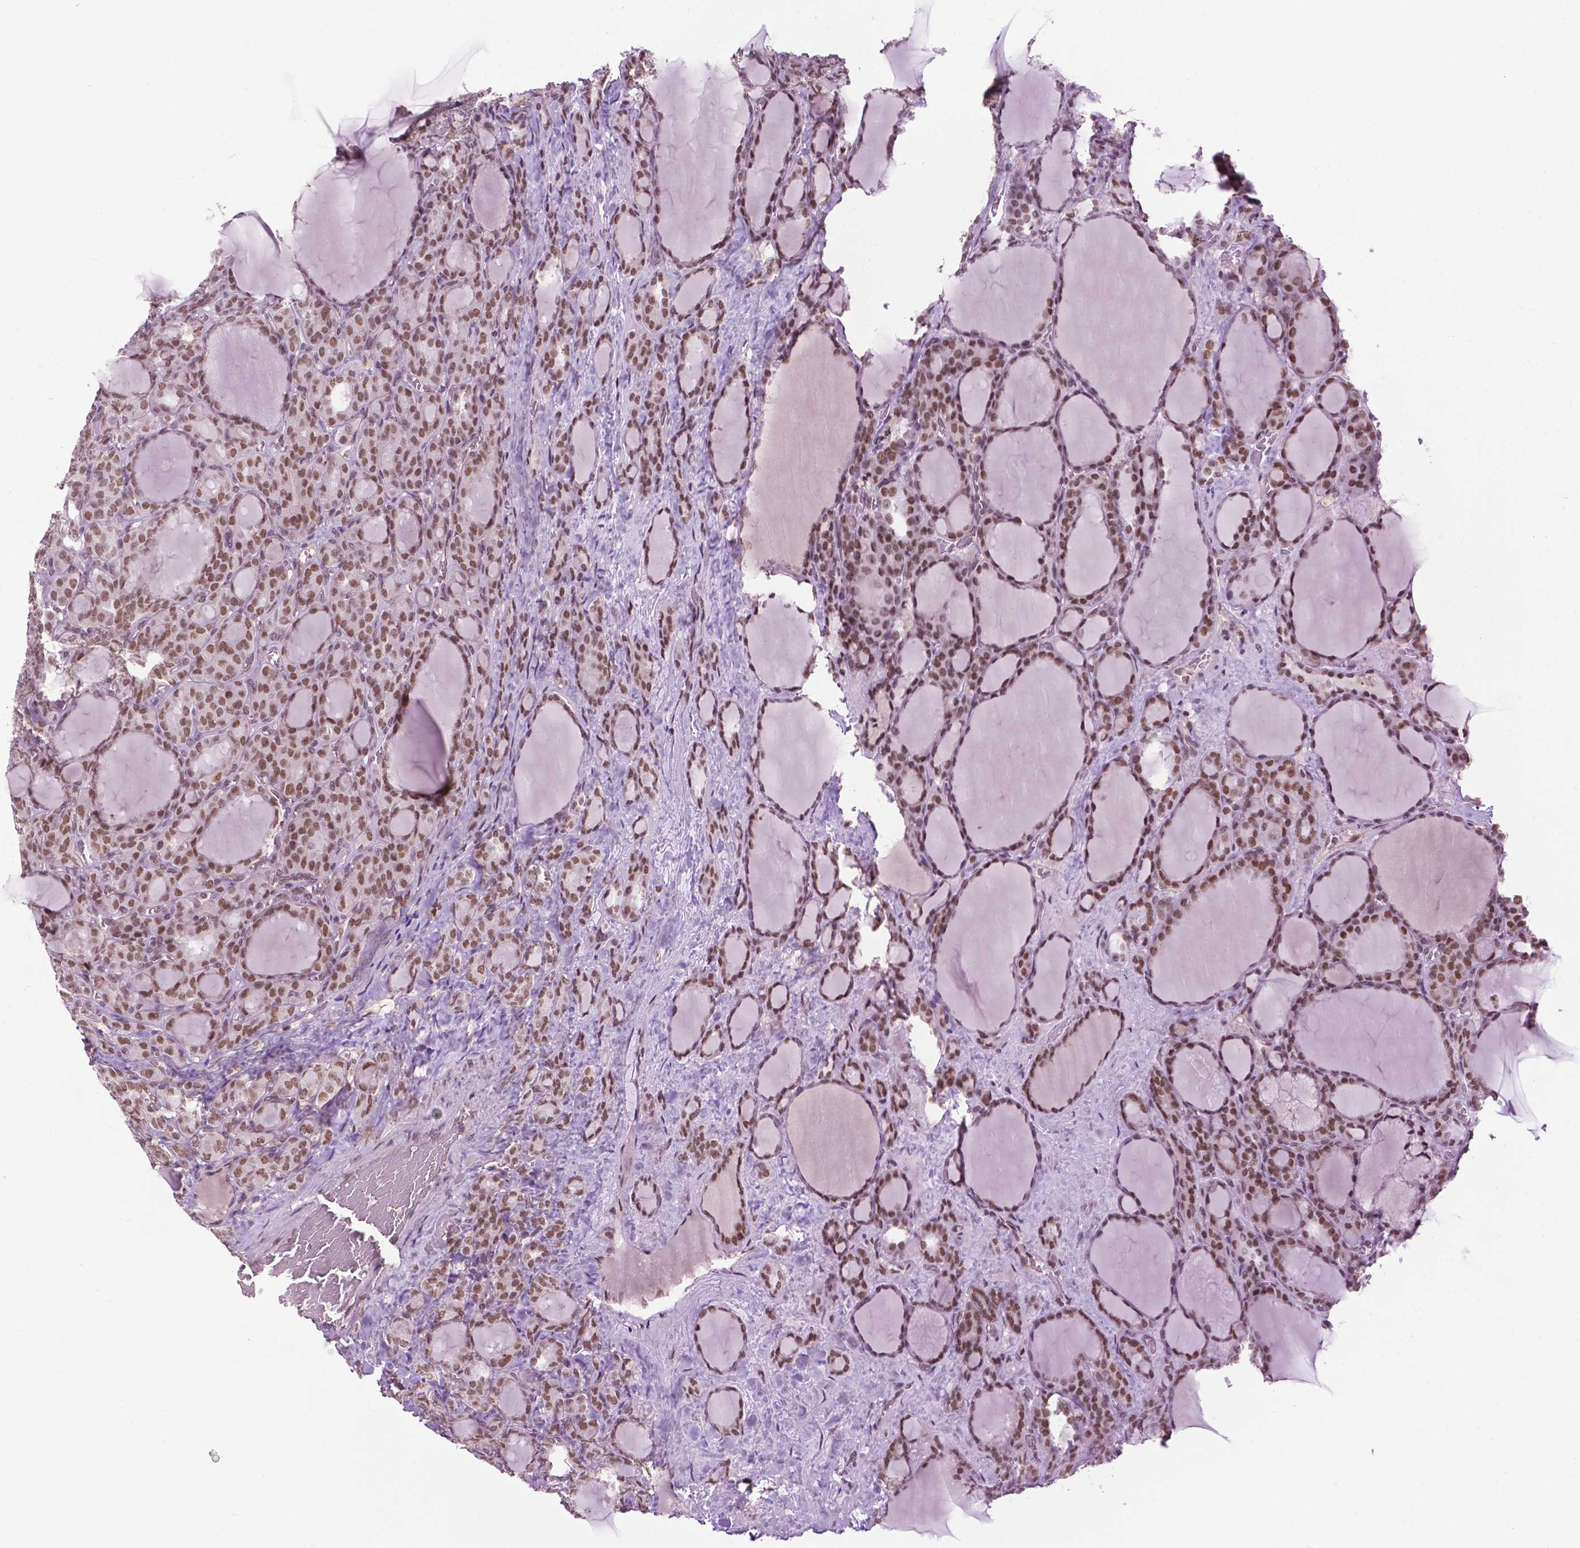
{"staining": {"intensity": "moderate", "quantity": ">75%", "location": "nuclear"}, "tissue": "thyroid cancer", "cell_type": "Tumor cells", "image_type": "cancer", "snomed": [{"axis": "morphology", "description": "Normal tissue, NOS"}, {"axis": "morphology", "description": "Follicular adenoma carcinoma, NOS"}, {"axis": "topography", "description": "Thyroid gland"}], "caption": "This micrograph shows immunohistochemistry (IHC) staining of thyroid cancer (follicular adenoma carcinoma), with medium moderate nuclear staining in approximately >75% of tumor cells.", "gene": "UBQLN4", "patient": {"sex": "female", "age": 31}}